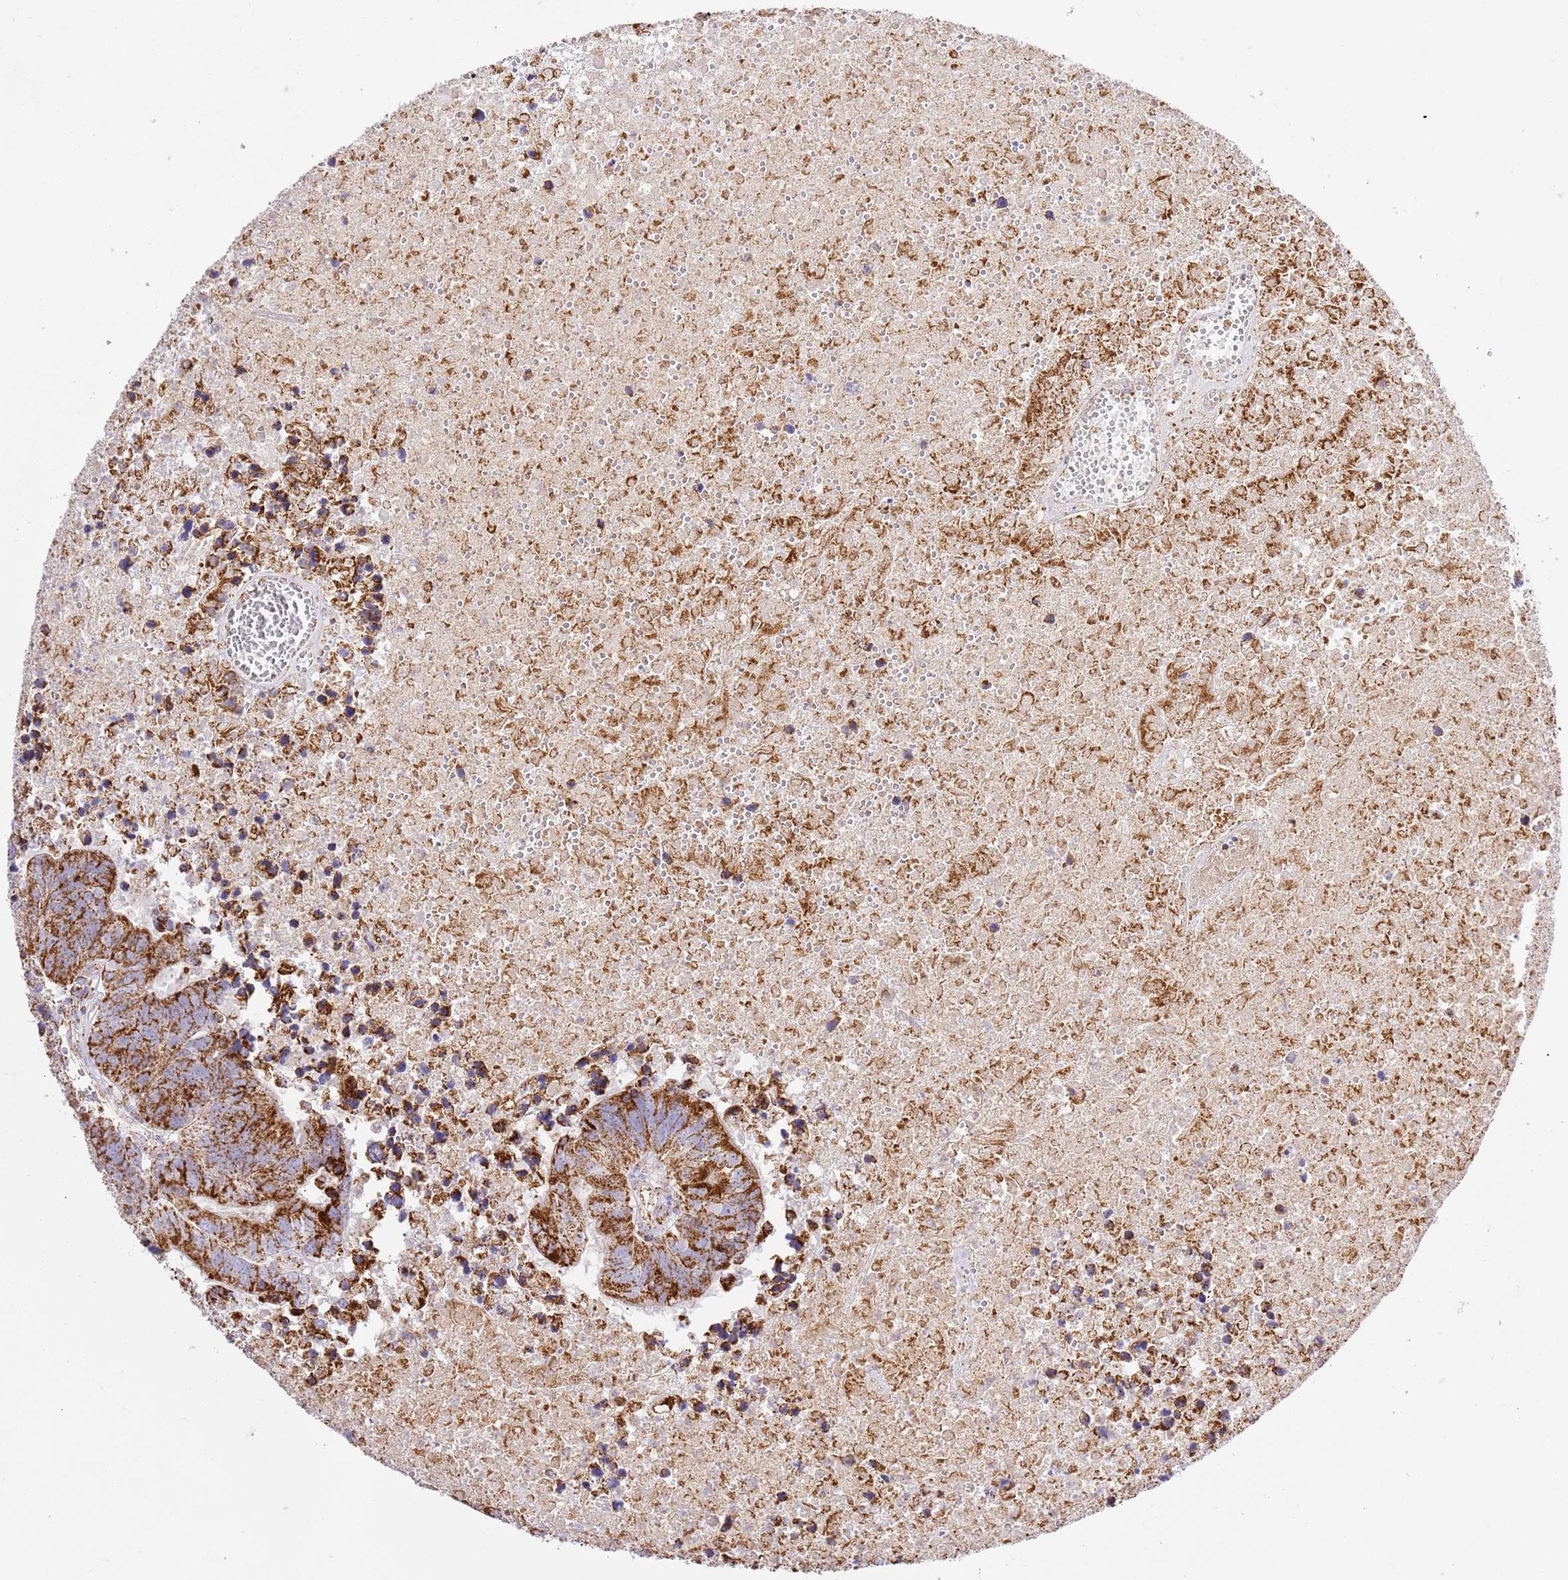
{"staining": {"intensity": "strong", "quantity": ">75%", "location": "cytoplasmic/membranous"}, "tissue": "colorectal cancer", "cell_type": "Tumor cells", "image_type": "cancer", "snomed": [{"axis": "morphology", "description": "Adenocarcinoma, NOS"}, {"axis": "topography", "description": "Colon"}], "caption": "Colorectal adenocarcinoma was stained to show a protein in brown. There is high levels of strong cytoplasmic/membranous expression in about >75% of tumor cells.", "gene": "ZBTB39", "patient": {"sex": "female", "age": 48}}